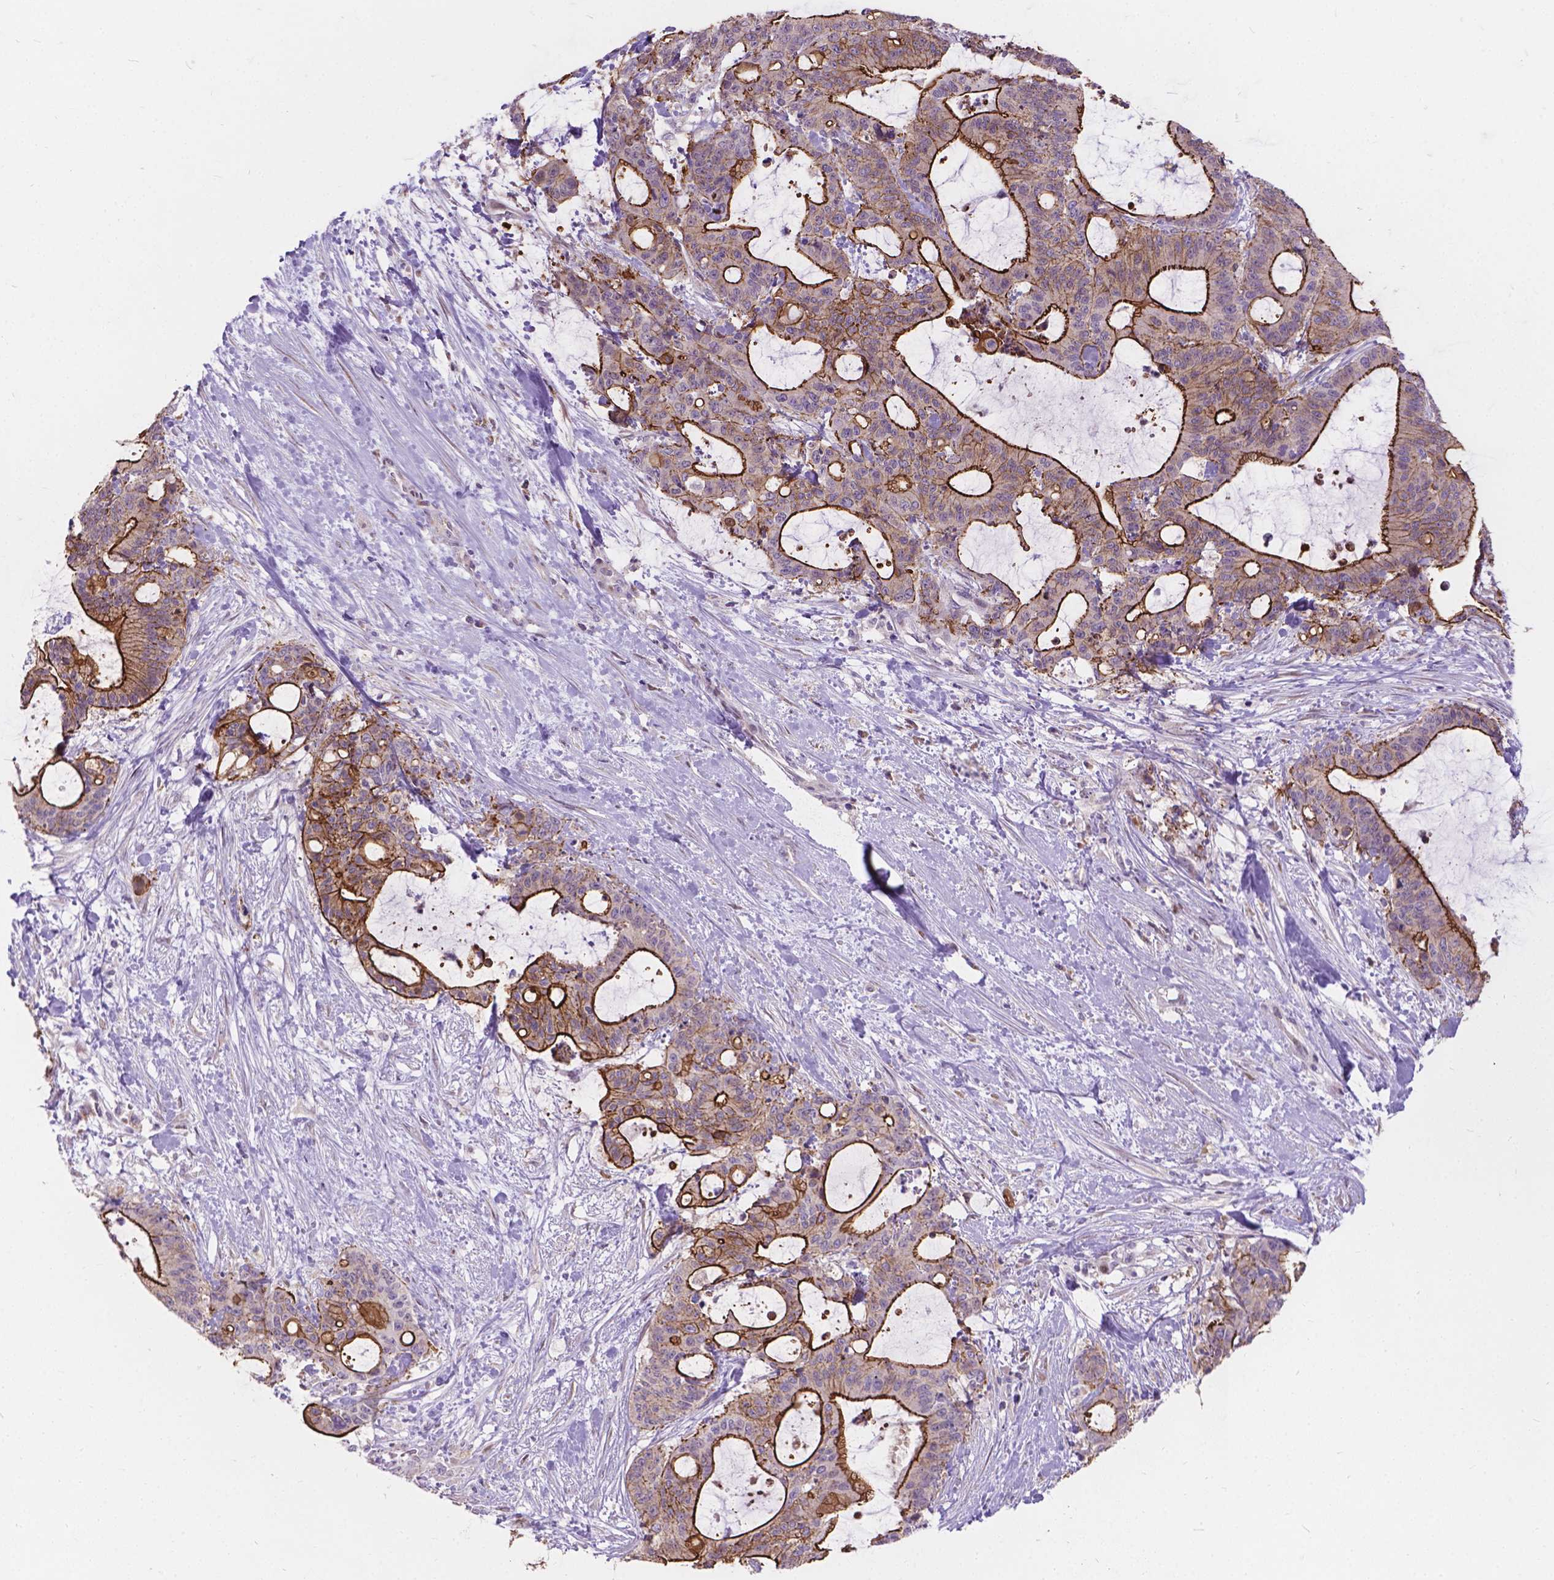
{"staining": {"intensity": "moderate", "quantity": "25%-75%", "location": "cytoplasmic/membranous"}, "tissue": "liver cancer", "cell_type": "Tumor cells", "image_type": "cancer", "snomed": [{"axis": "morphology", "description": "Cholangiocarcinoma"}, {"axis": "topography", "description": "Liver"}], "caption": "Liver cancer (cholangiocarcinoma) stained with a protein marker demonstrates moderate staining in tumor cells.", "gene": "MYH14", "patient": {"sex": "female", "age": 73}}